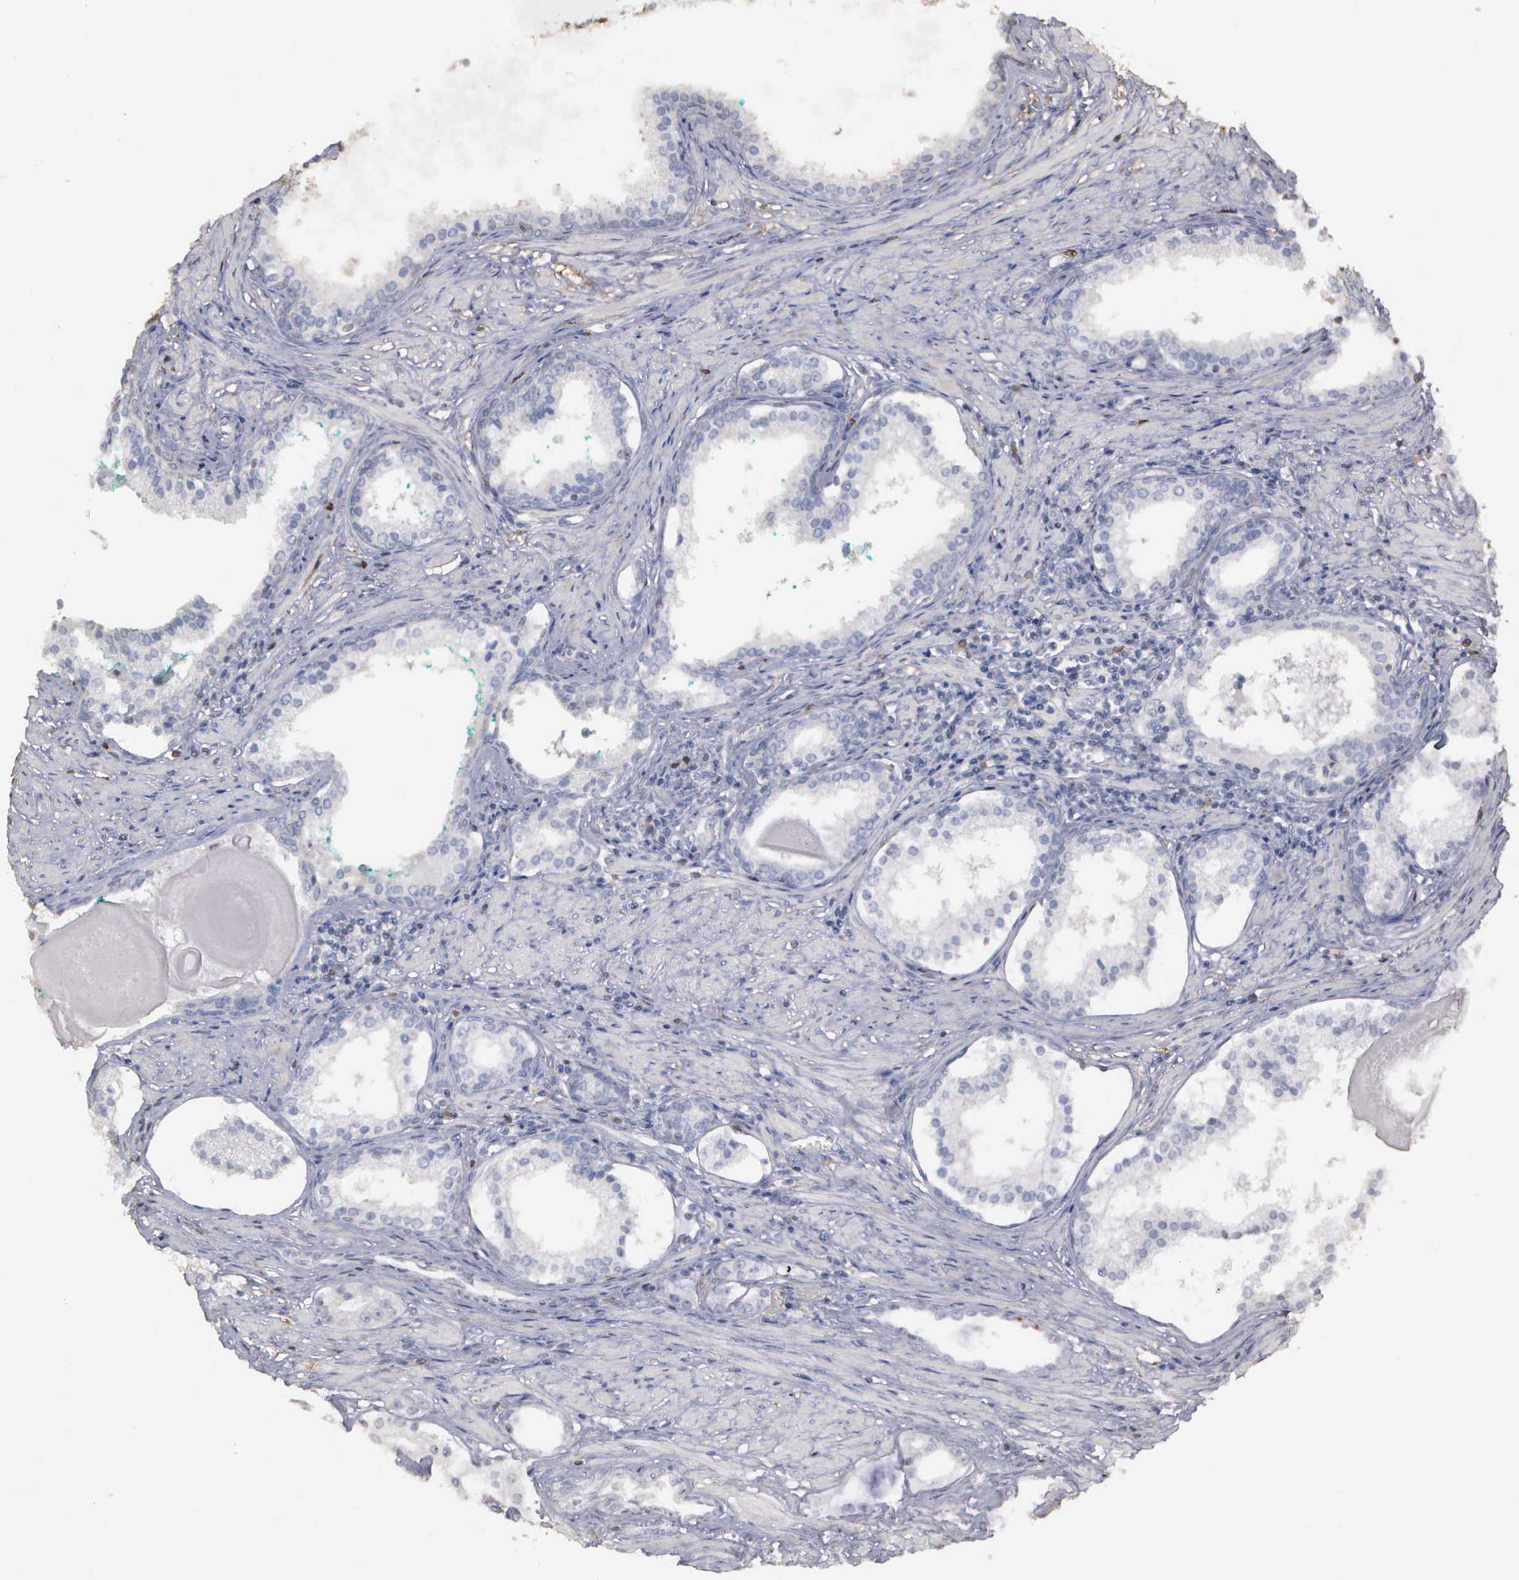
{"staining": {"intensity": "negative", "quantity": "none", "location": "none"}, "tissue": "prostate cancer", "cell_type": "Tumor cells", "image_type": "cancer", "snomed": [{"axis": "morphology", "description": "Adenocarcinoma, Medium grade"}, {"axis": "topography", "description": "Prostate"}], "caption": "An immunohistochemistry (IHC) photomicrograph of prostate cancer (medium-grade adenocarcinoma) is shown. There is no staining in tumor cells of prostate cancer (medium-grade adenocarcinoma). (Stains: DAB immunohistochemistry (IHC) with hematoxylin counter stain, Microscopy: brightfield microscopy at high magnification).", "gene": "ENO3", "patient": {"sex": "male", "age": 73}}